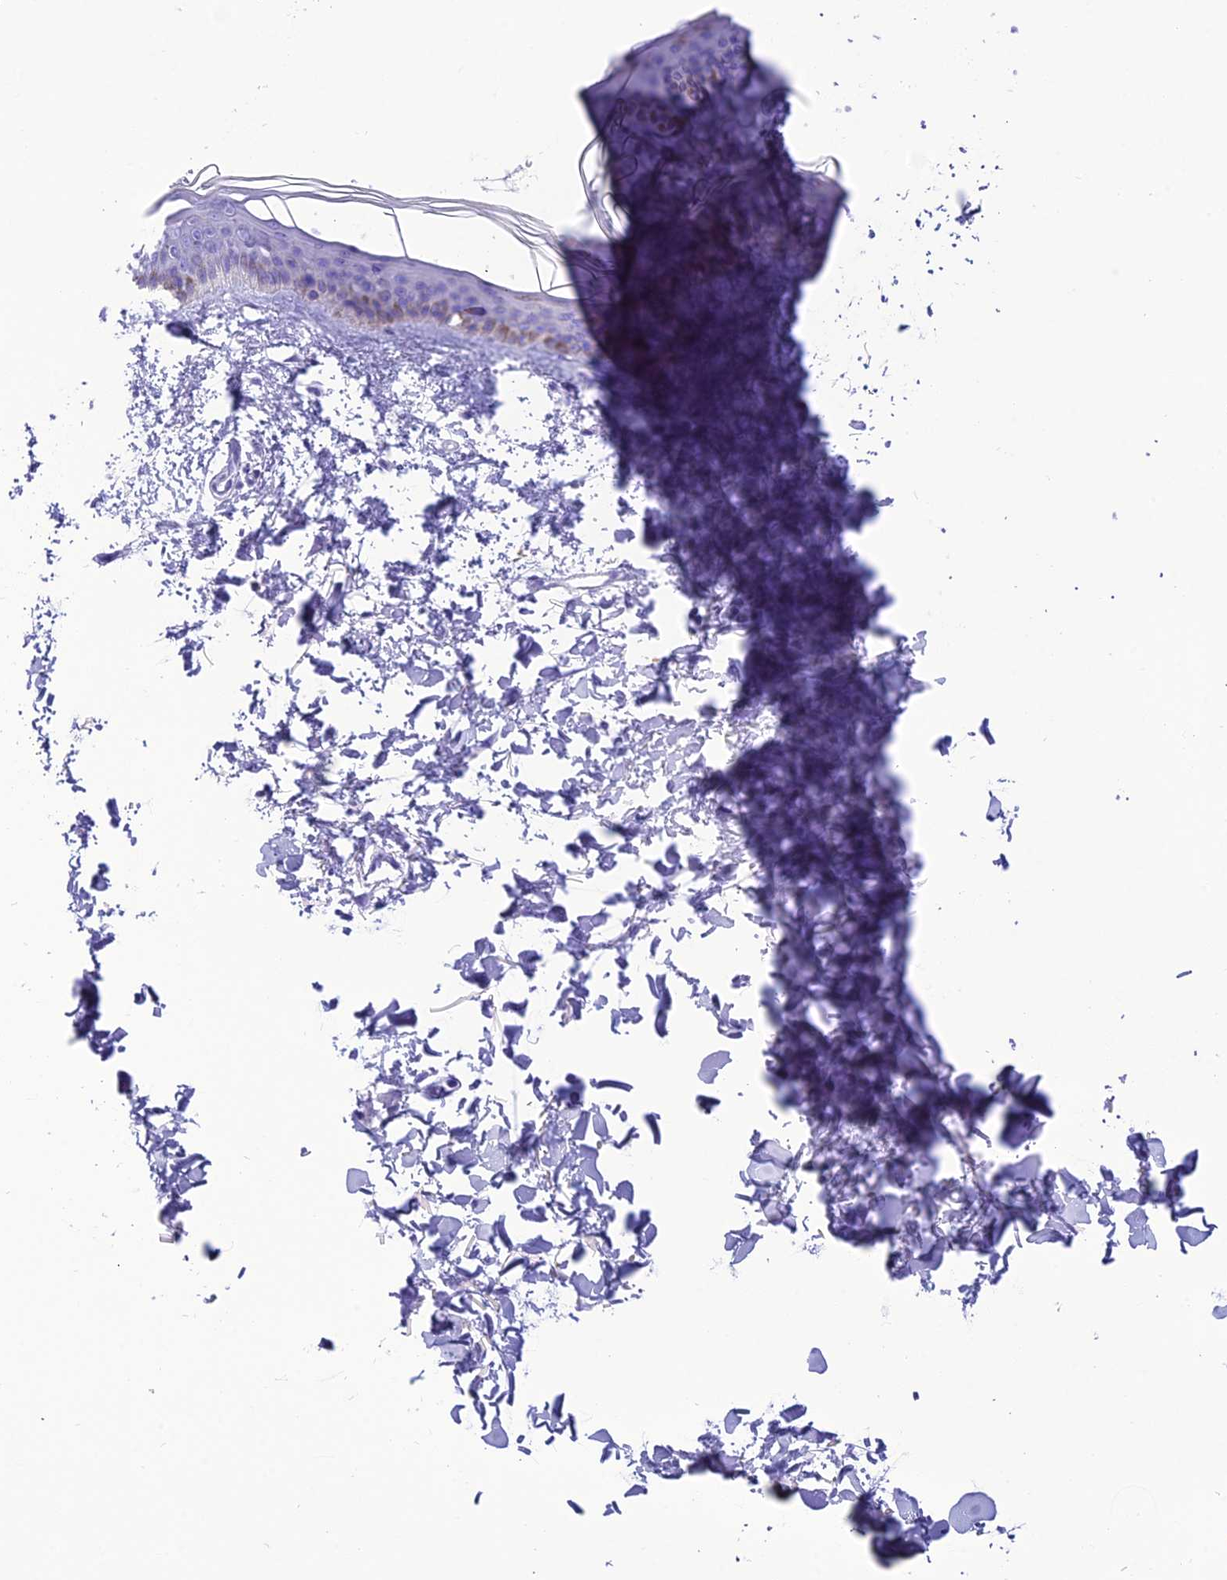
{"staining": {"intensity": "negative", "quantity": "none", "location": "none"}, "tissue": "skin", "cell_type": "Fibroblasts", "image_type": "normal", "snomed": [{"axis": "morphology", "description": "Normal tissue, NOS"}, {"axis": "topography", "description": "Skin"}], "caption": "IHC histopathology image of unremarkable skin: human skin stained with DAB displays no significant protein expression in fibroblasts.", "gene": "TRAM1L1", "patient": {"sex": "female", "age": 58}}